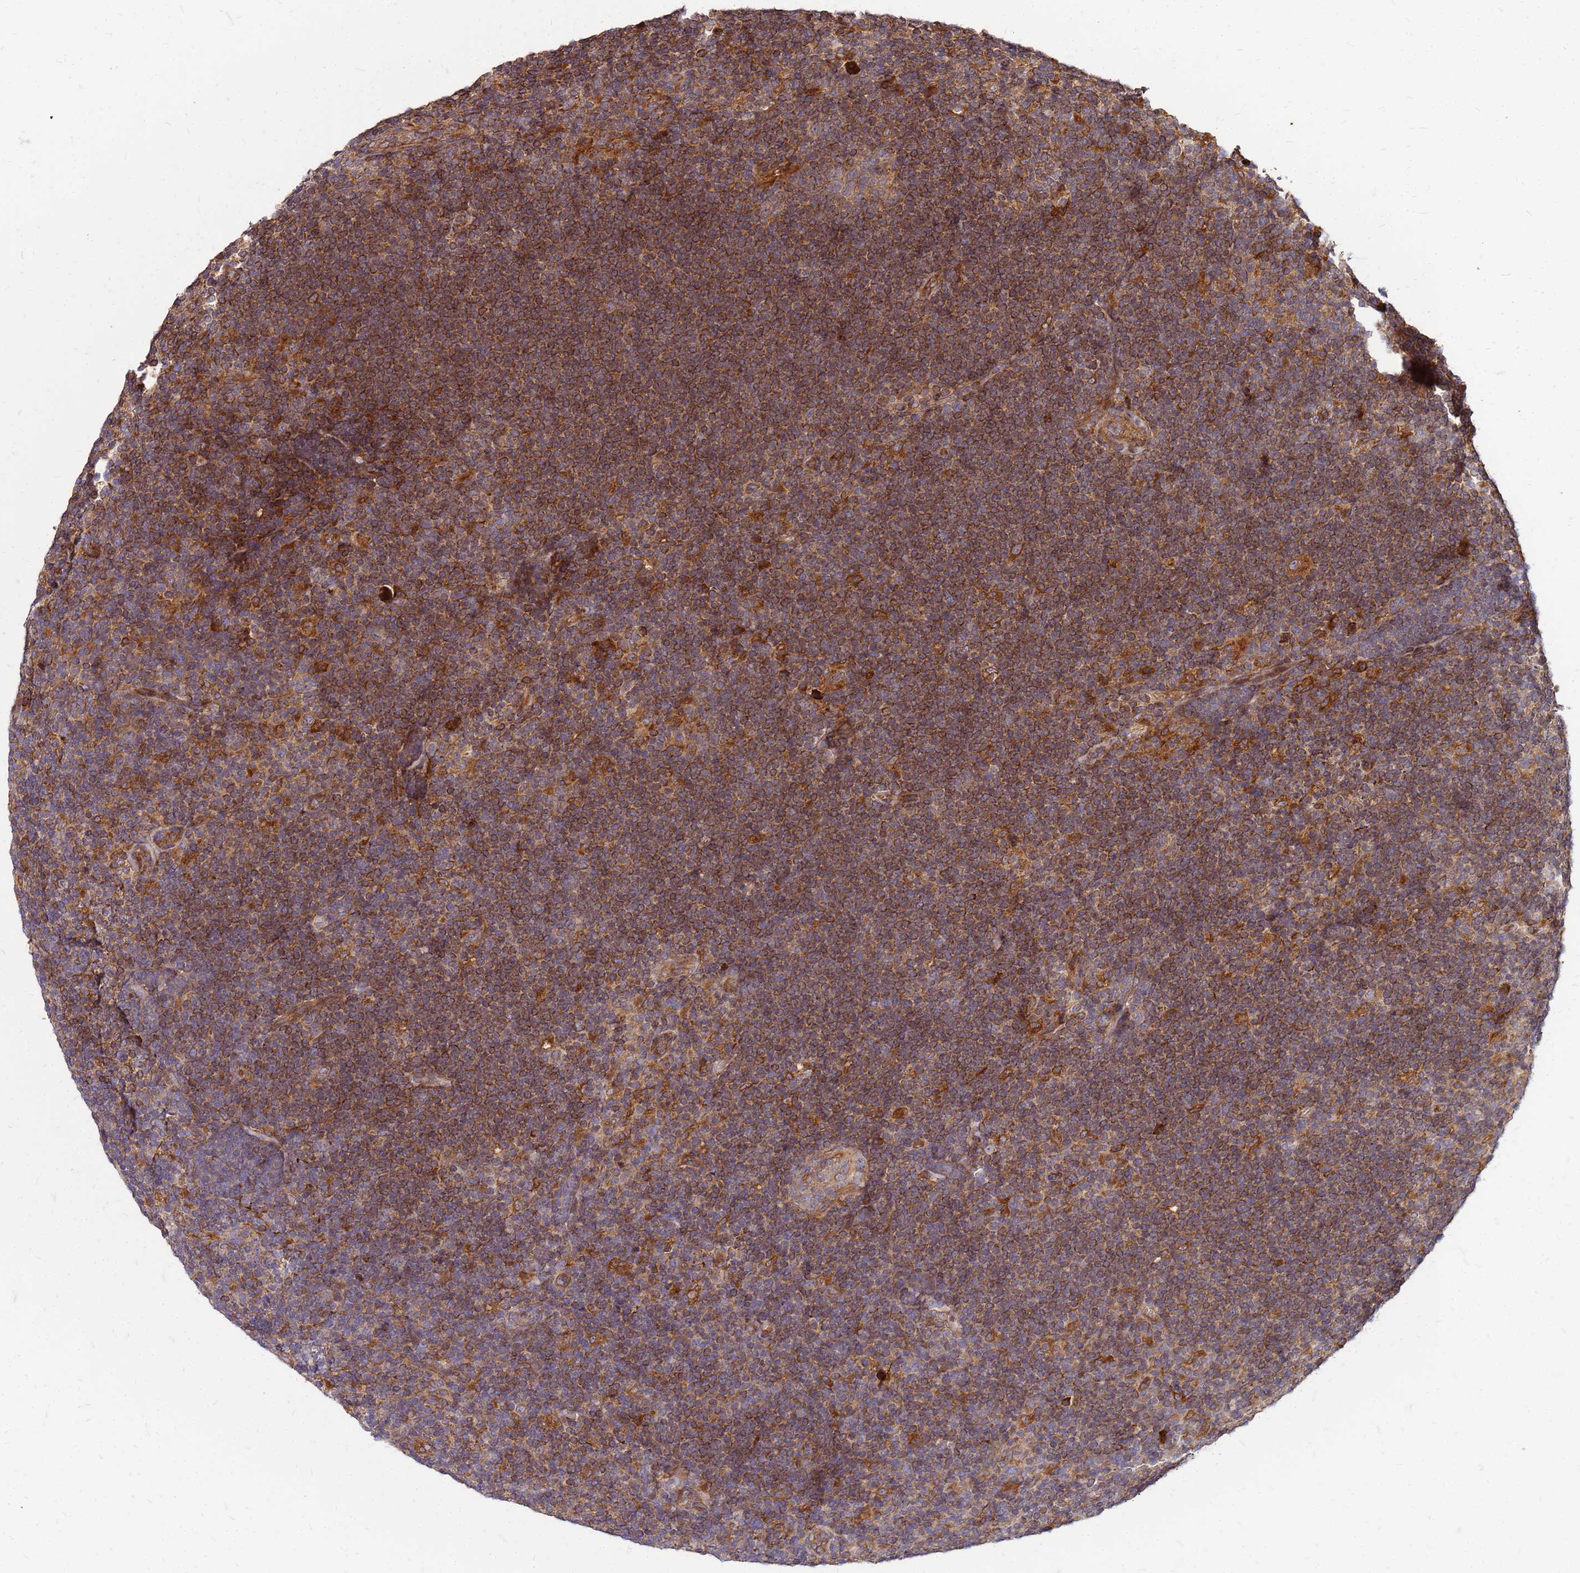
{"staining": {"intensity": "moderate", "quantity": ">75%", "location": "cytoplasmic/membranous"}, "tissue": "lymphoma", "cell_type": "Tumor cells", "image_type": "cancer", "snomed": [{"axis": "morphology", "description": "Hodgkin's disease, NOS"}, {"axis": "topography", "description": "Lymph node"}], "caption": "The photomicrograph shows a brown stain indicating the presence of a protein in the cytoplasmic/membranous of tumor cells in lymphoma.", "gene": "CYBC1", "patient": {"sex": "female", "age": 57}}